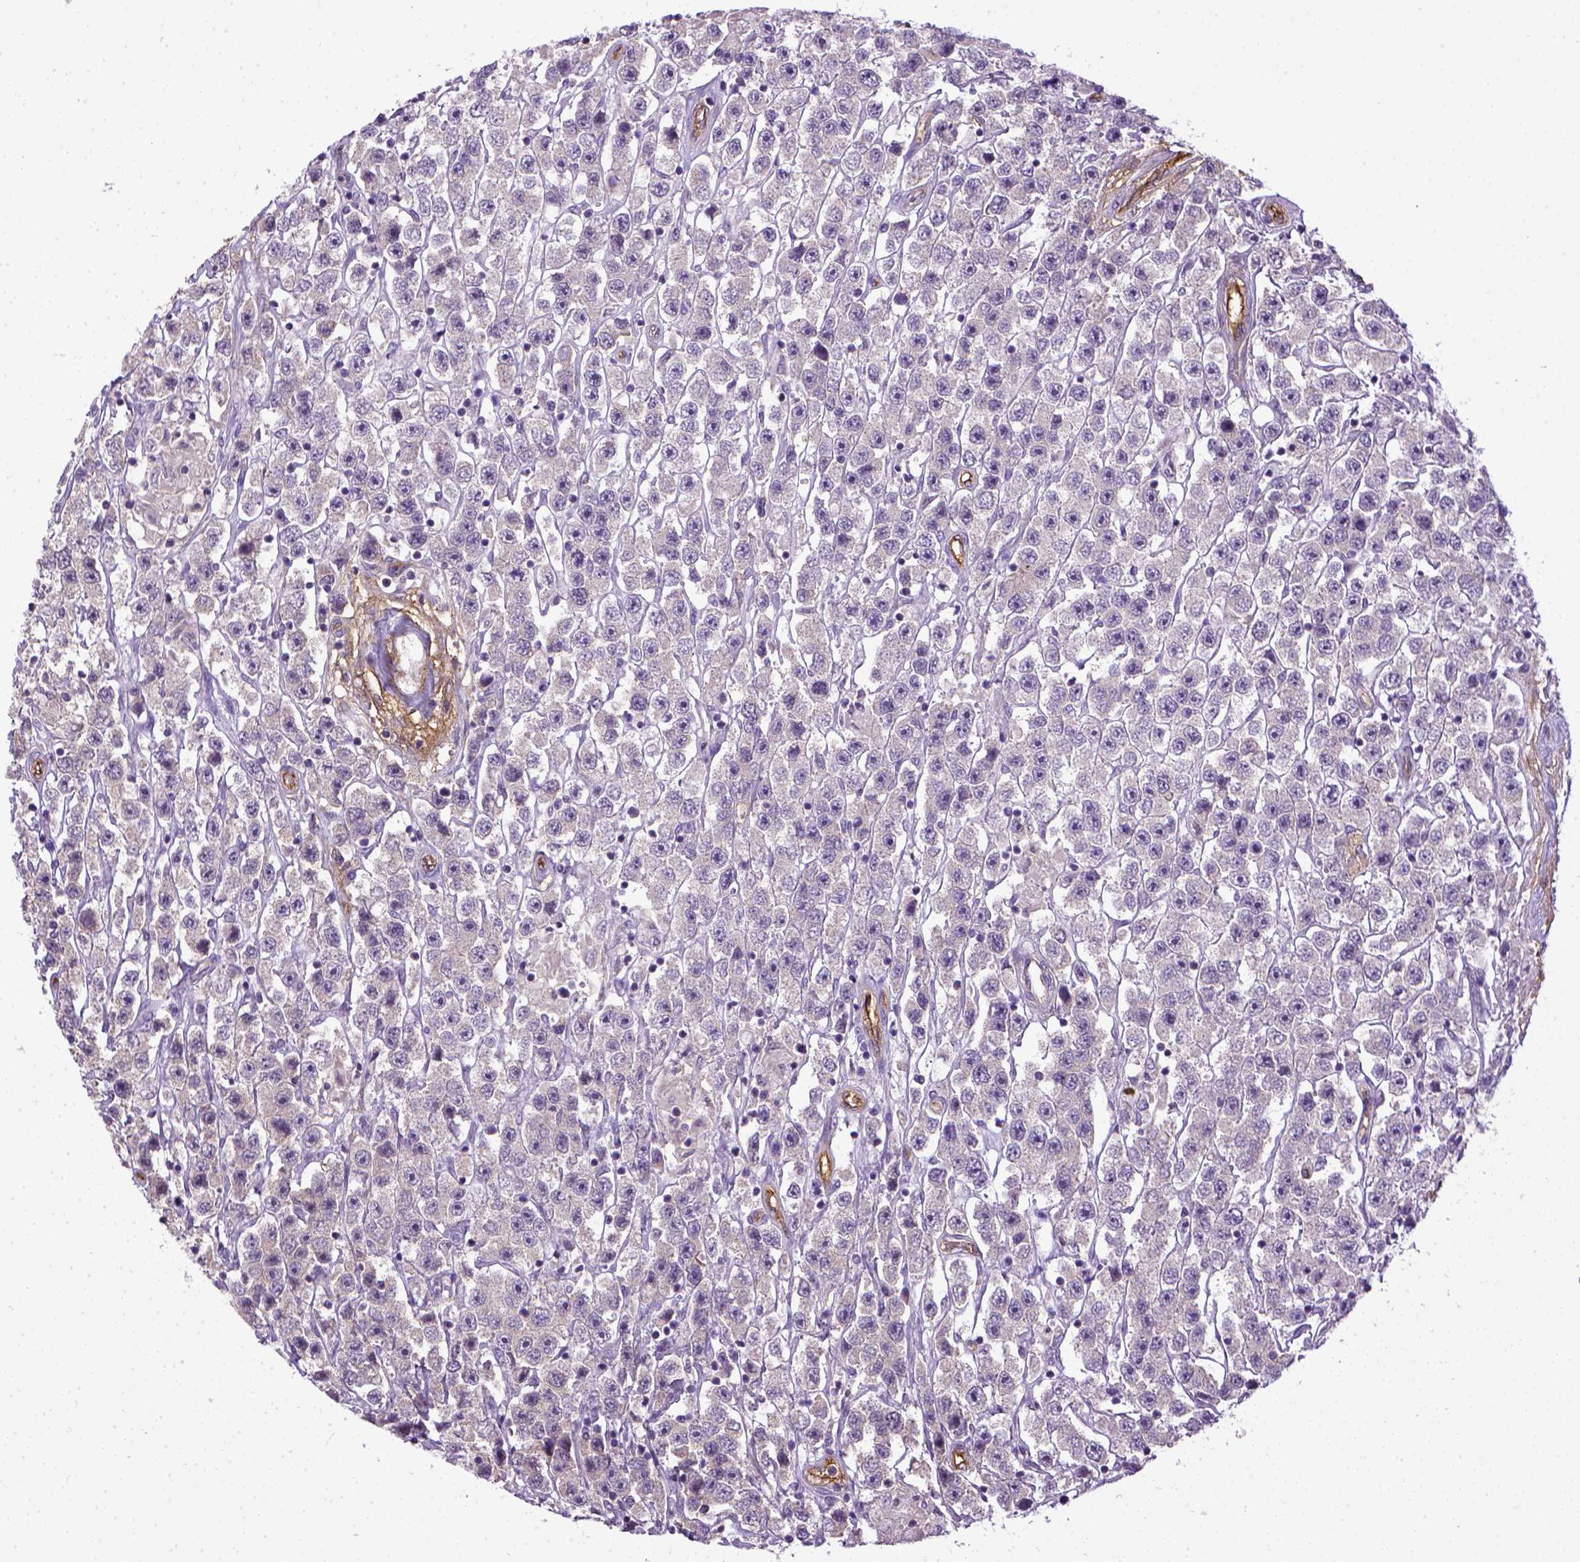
{"staining": {"intensity": "negative", "quantity": "none", "location": "none"}, "tissue": "testis cancer", "cell_type": "Tumor cells", "image_type": "cancer", "snomed": [{"axis": "morphology", "description": "Seminoma, NOS"}, {"axis": "topography", "description": "Testis"}], "caption": "Immunohistochemical staining of seminoma (testis) reveals no significant staining in tumor cells. The staining was performed using DAB to visualize the protein expression in brown, while the nuclei were stained in blue with hematoxylin (Magnification: 20x).", "gene": "ENG", "patient": {"sex": "male", "age": 45}}